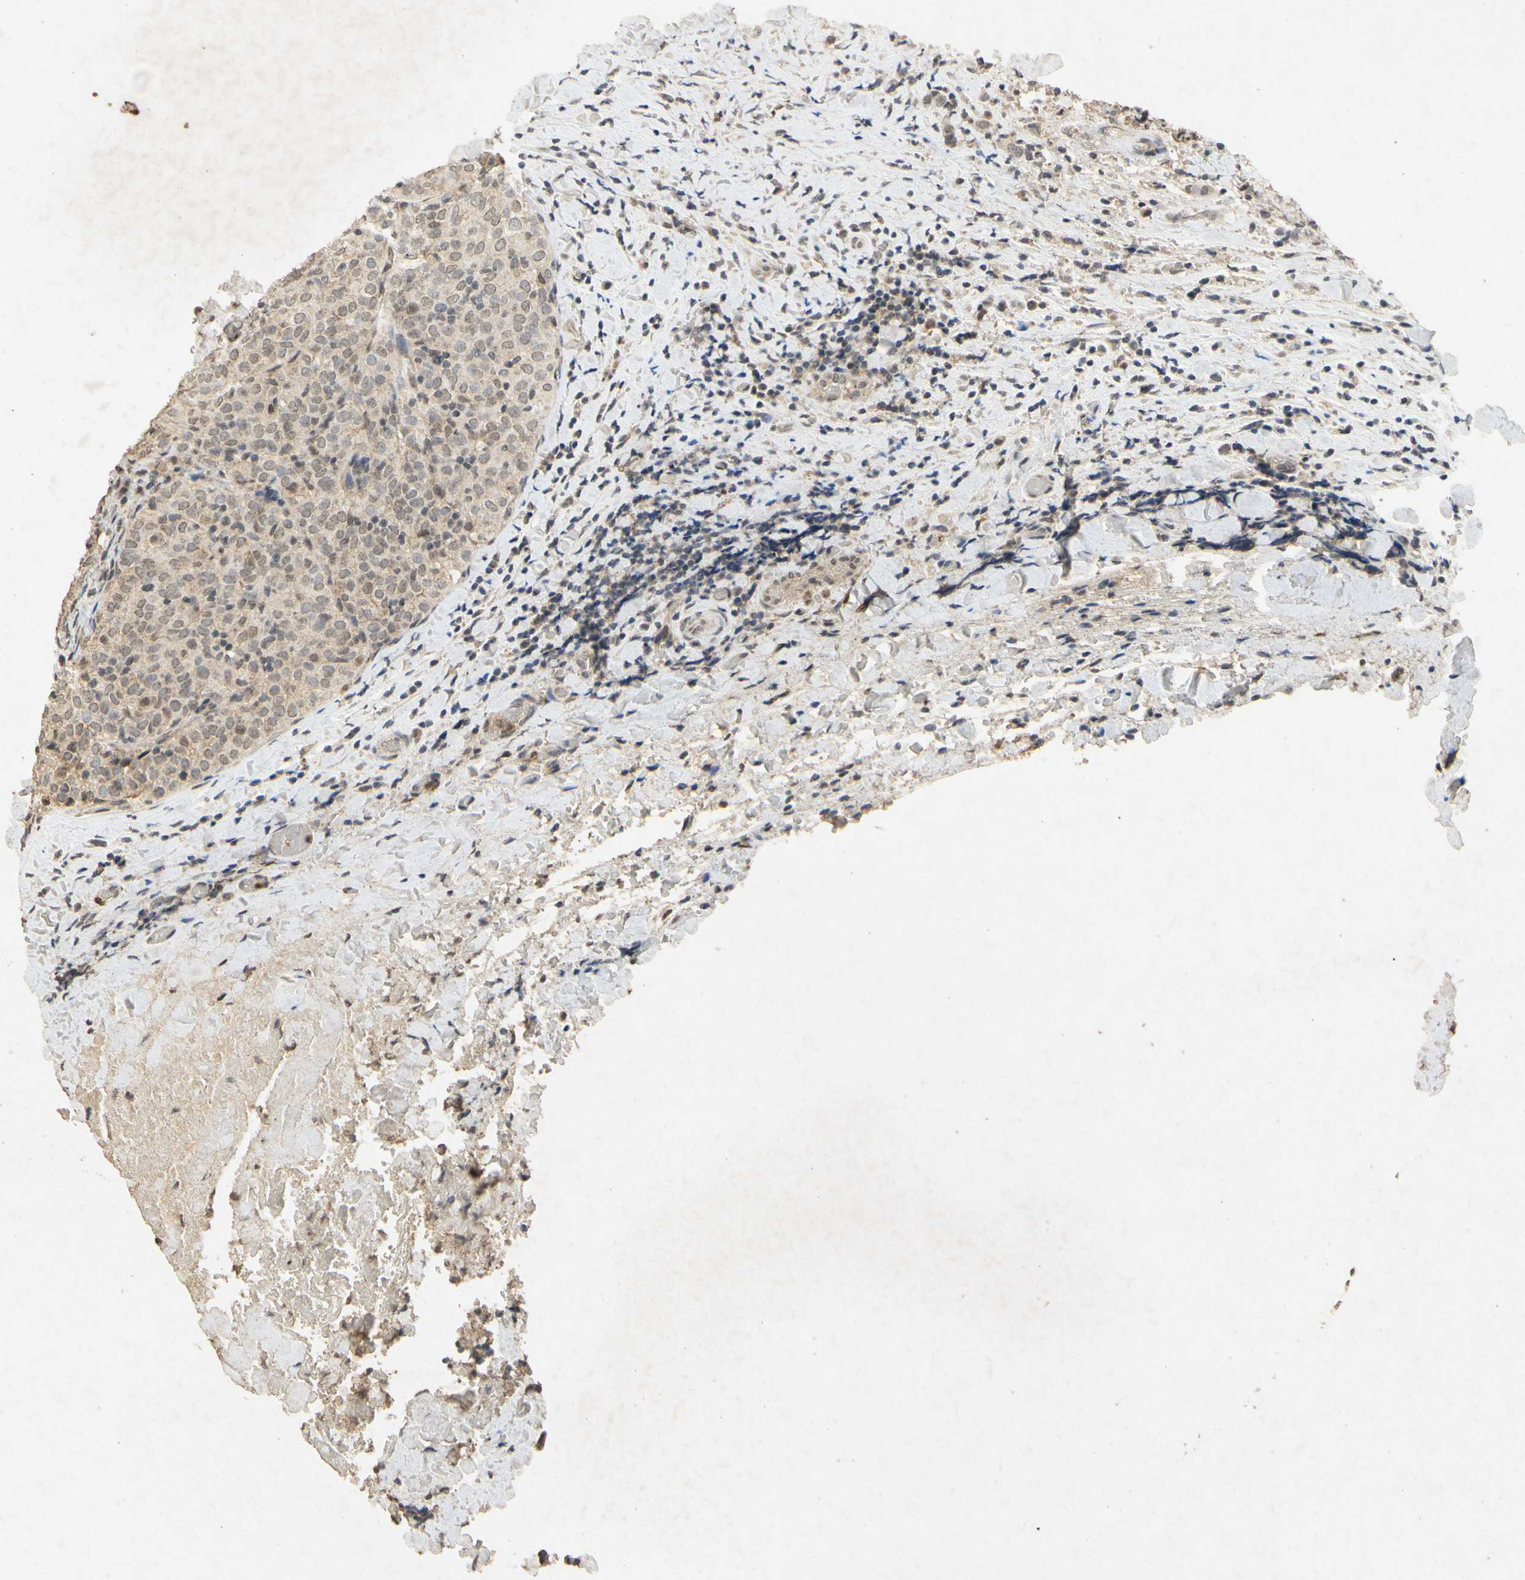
{"staining": {"intensity": "weak", "quantity": ">75%", "location": "cytoplasmic/membranous"}, "tissue": "thyroid cancer", "cell_type": "Tumor cells", "image_type": "cancer", "snomed": [{"axis": "morphology", "description": "Normal tissue, NOS"}, {"axis": "morphology", "description": "Papillary adenocarcinoma, NOS"}, {"axis": "topography", "description": "Thyroid gland"}], "caption": "Thyroid cancer tissue shows weak cytoplasmic/membranous staining in approximately >75% of tumor cells, visualized by immunohistochemistry.", "gene": "CP", "patient": {"sex": "female", "age": 30}}